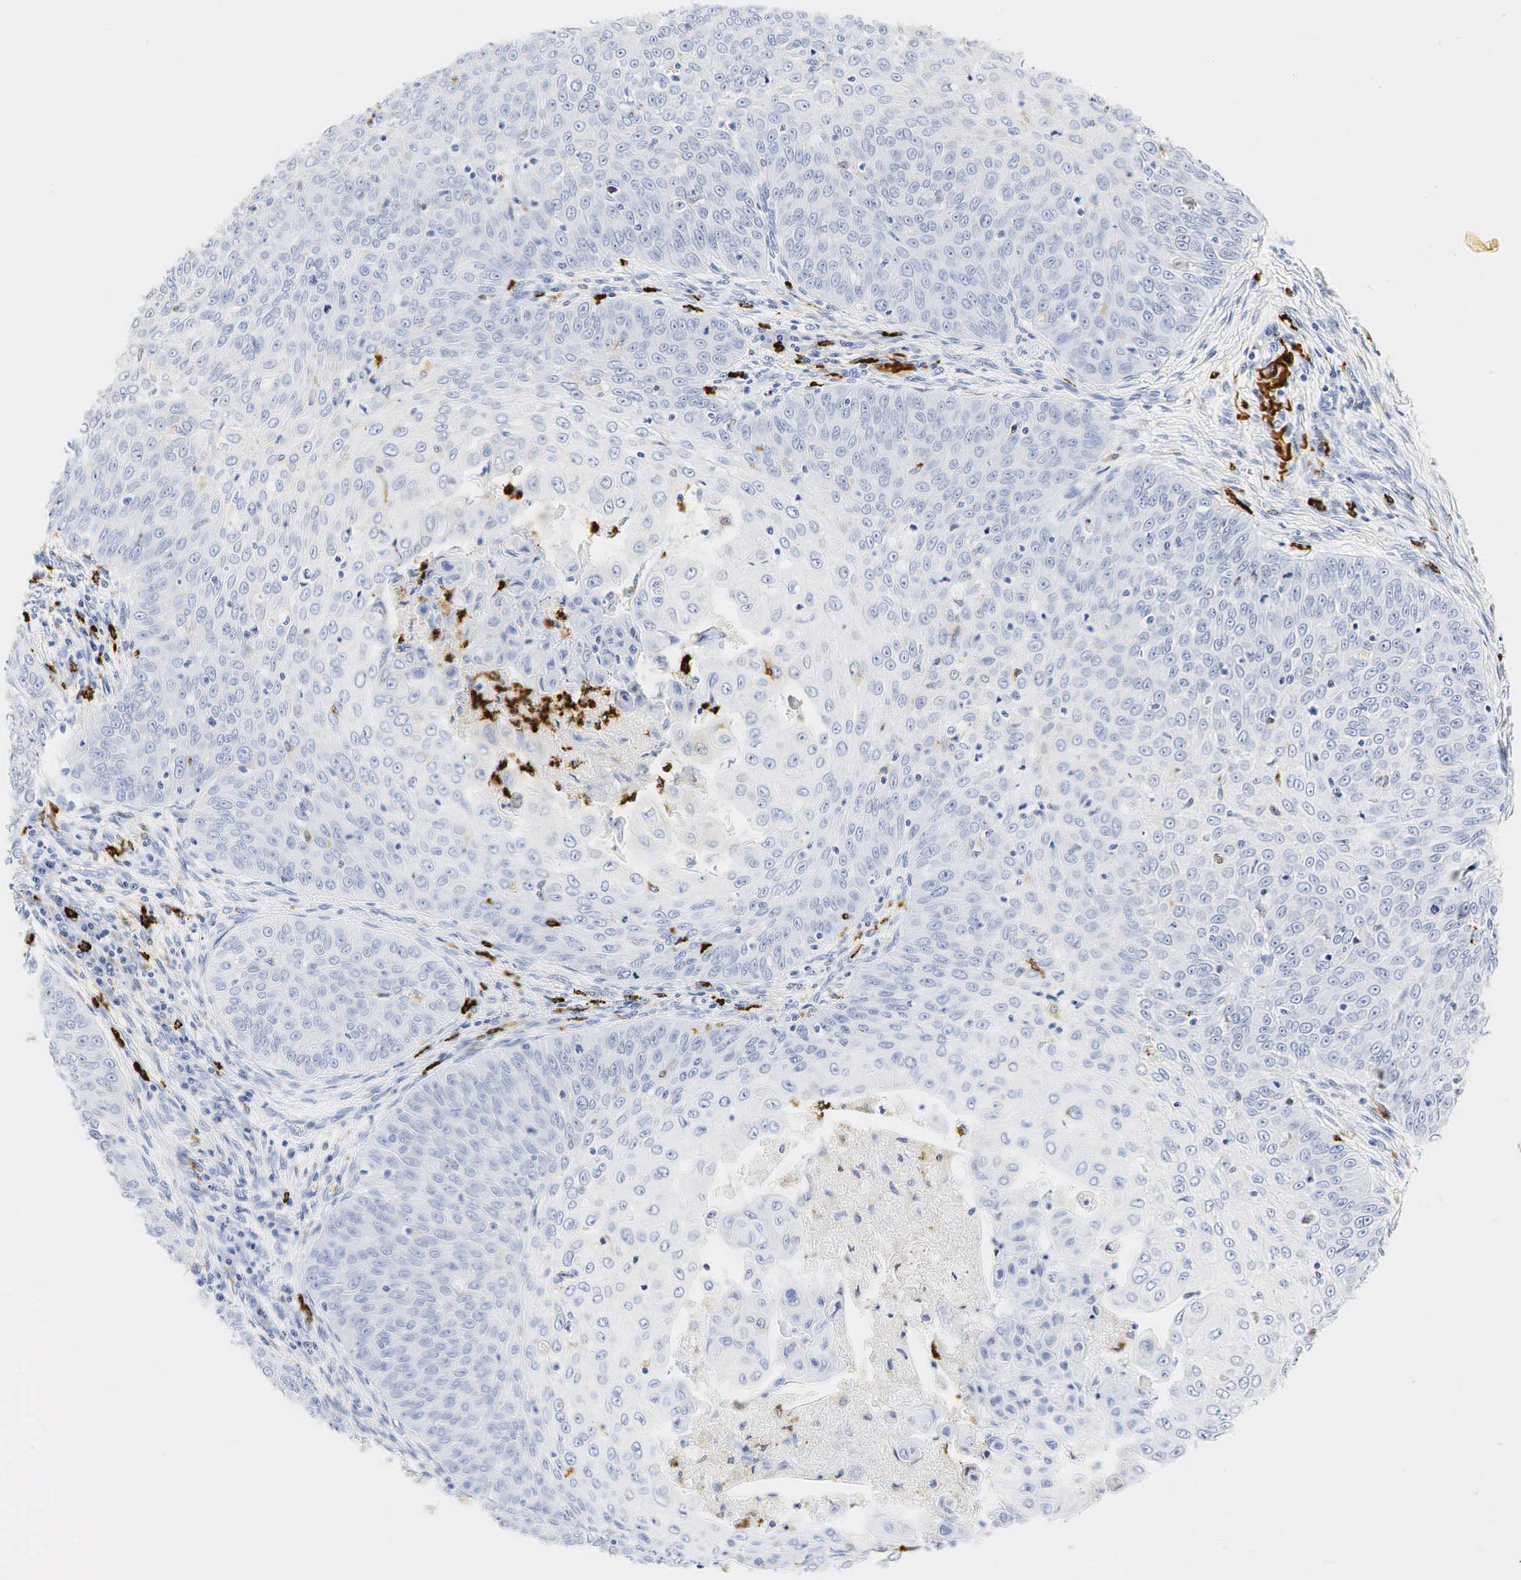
{"staining": {"intensity": "negative", "quantity": "none", "location": "none"}, "tissue": "skin cancer", "cell_type": "Tumor cells", "image_type": "cancer", "snomed": [{"axis": "morphology", "description": "Squamous cell carcinoma, NOS"}, {"axis": "topography", "description": "Skin"}], "caption": "A photomicrograph of skin cancer stained for a protein reveals no brown staining in tumor cells. (Brightfield microscopy of DAB (3,3'-diaminobenzidine) immunohistochemistry at high magnification).", "gene": "LYZ", "patient": {"sex": "male", "age": 82}}